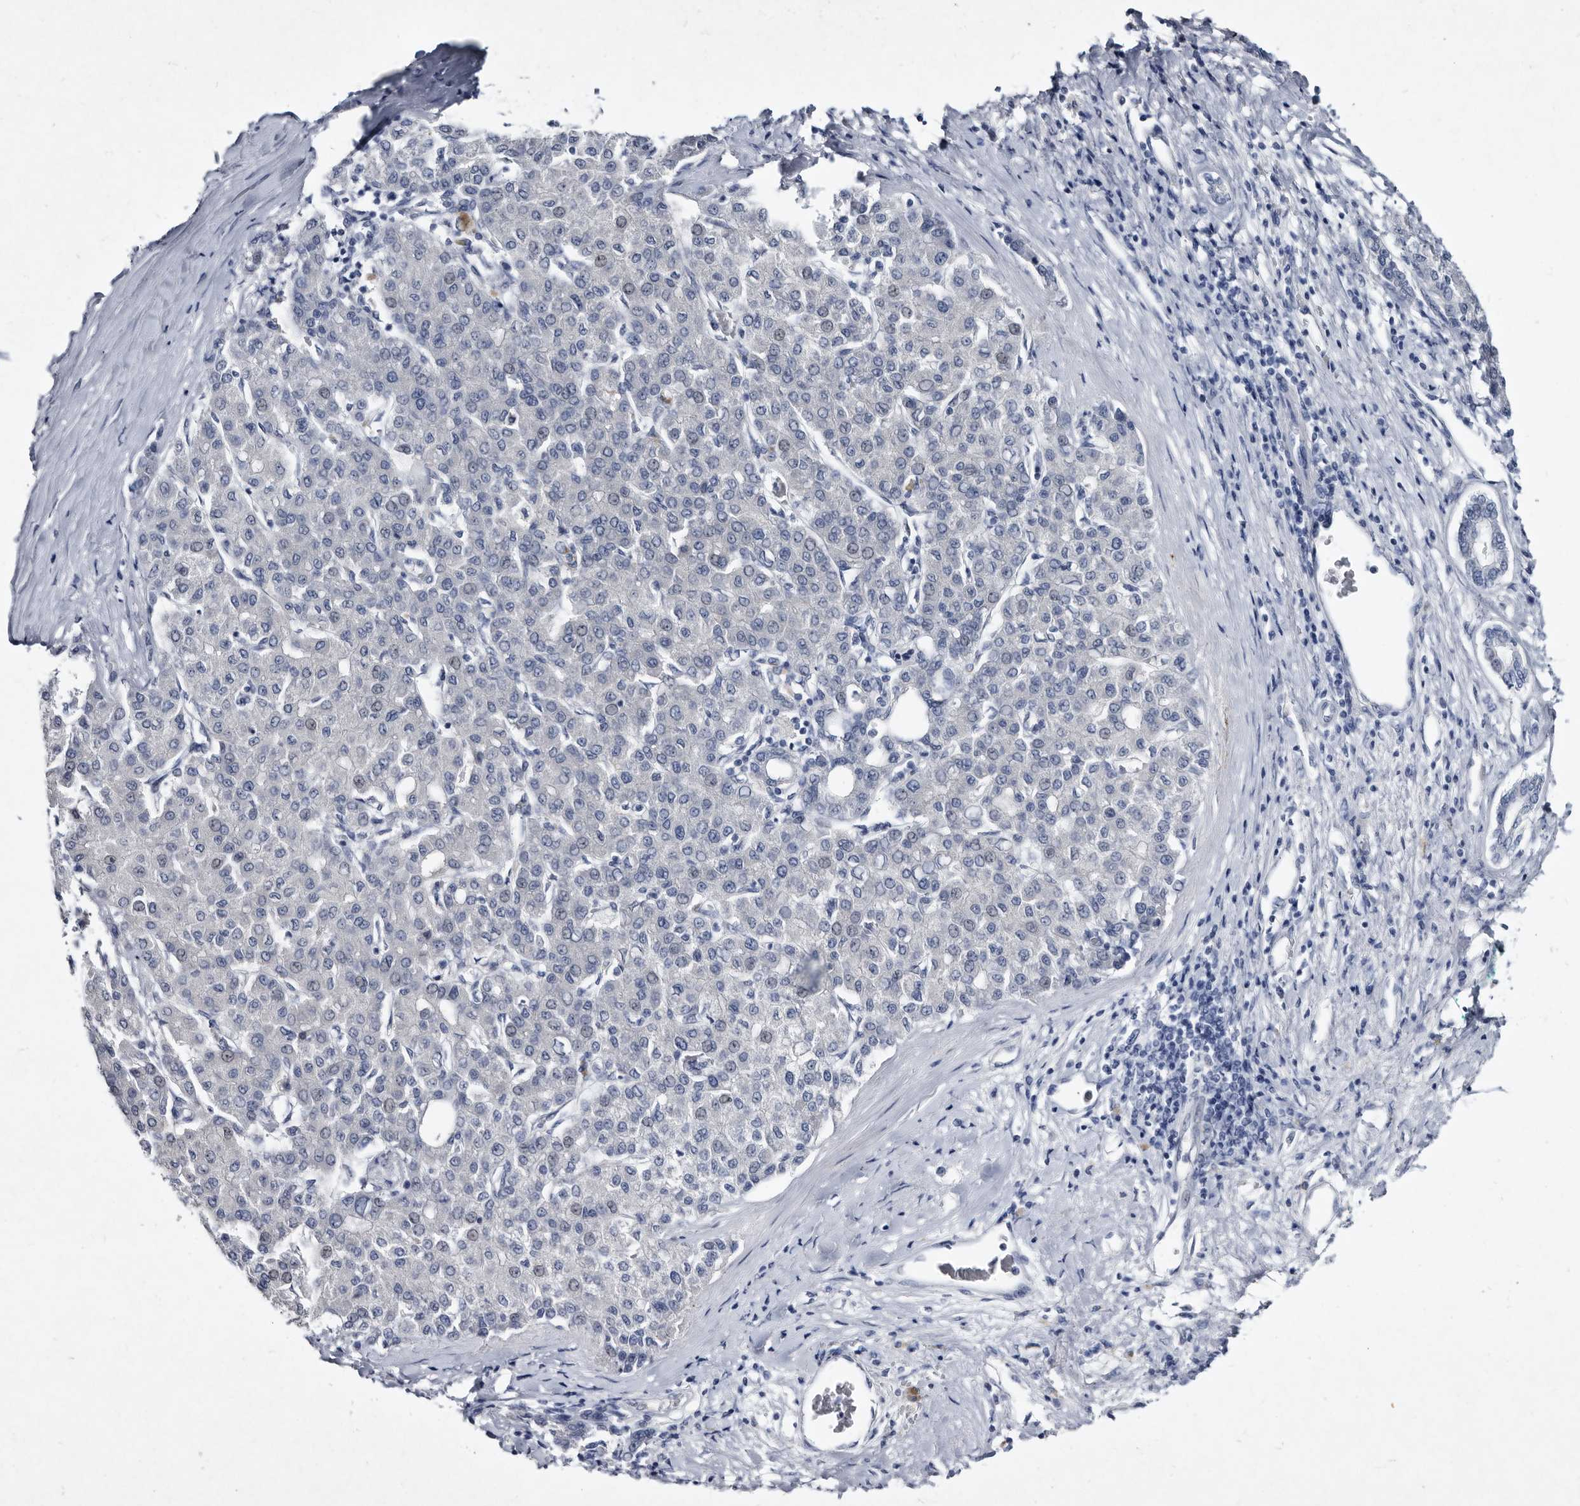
{"staining": {"intensity": "negative", "quantity": "none", "location": "none"}, "tissue": "liver cancer", "cell_type": "Tumor cells", "image_type": "cancer", "snomed": [{"axis": "morphology", "description": "Carcinoma, Hepatocellular, NOS"}, {"axis": "topography", "description": "Liver"}], "caption": "The micrograph demonstrates no significant expression in tumor cells of hepatocellular carcinoma (liver).", "gene": "SERPINB8", "patient": {"sex": "male", "age": 65}}